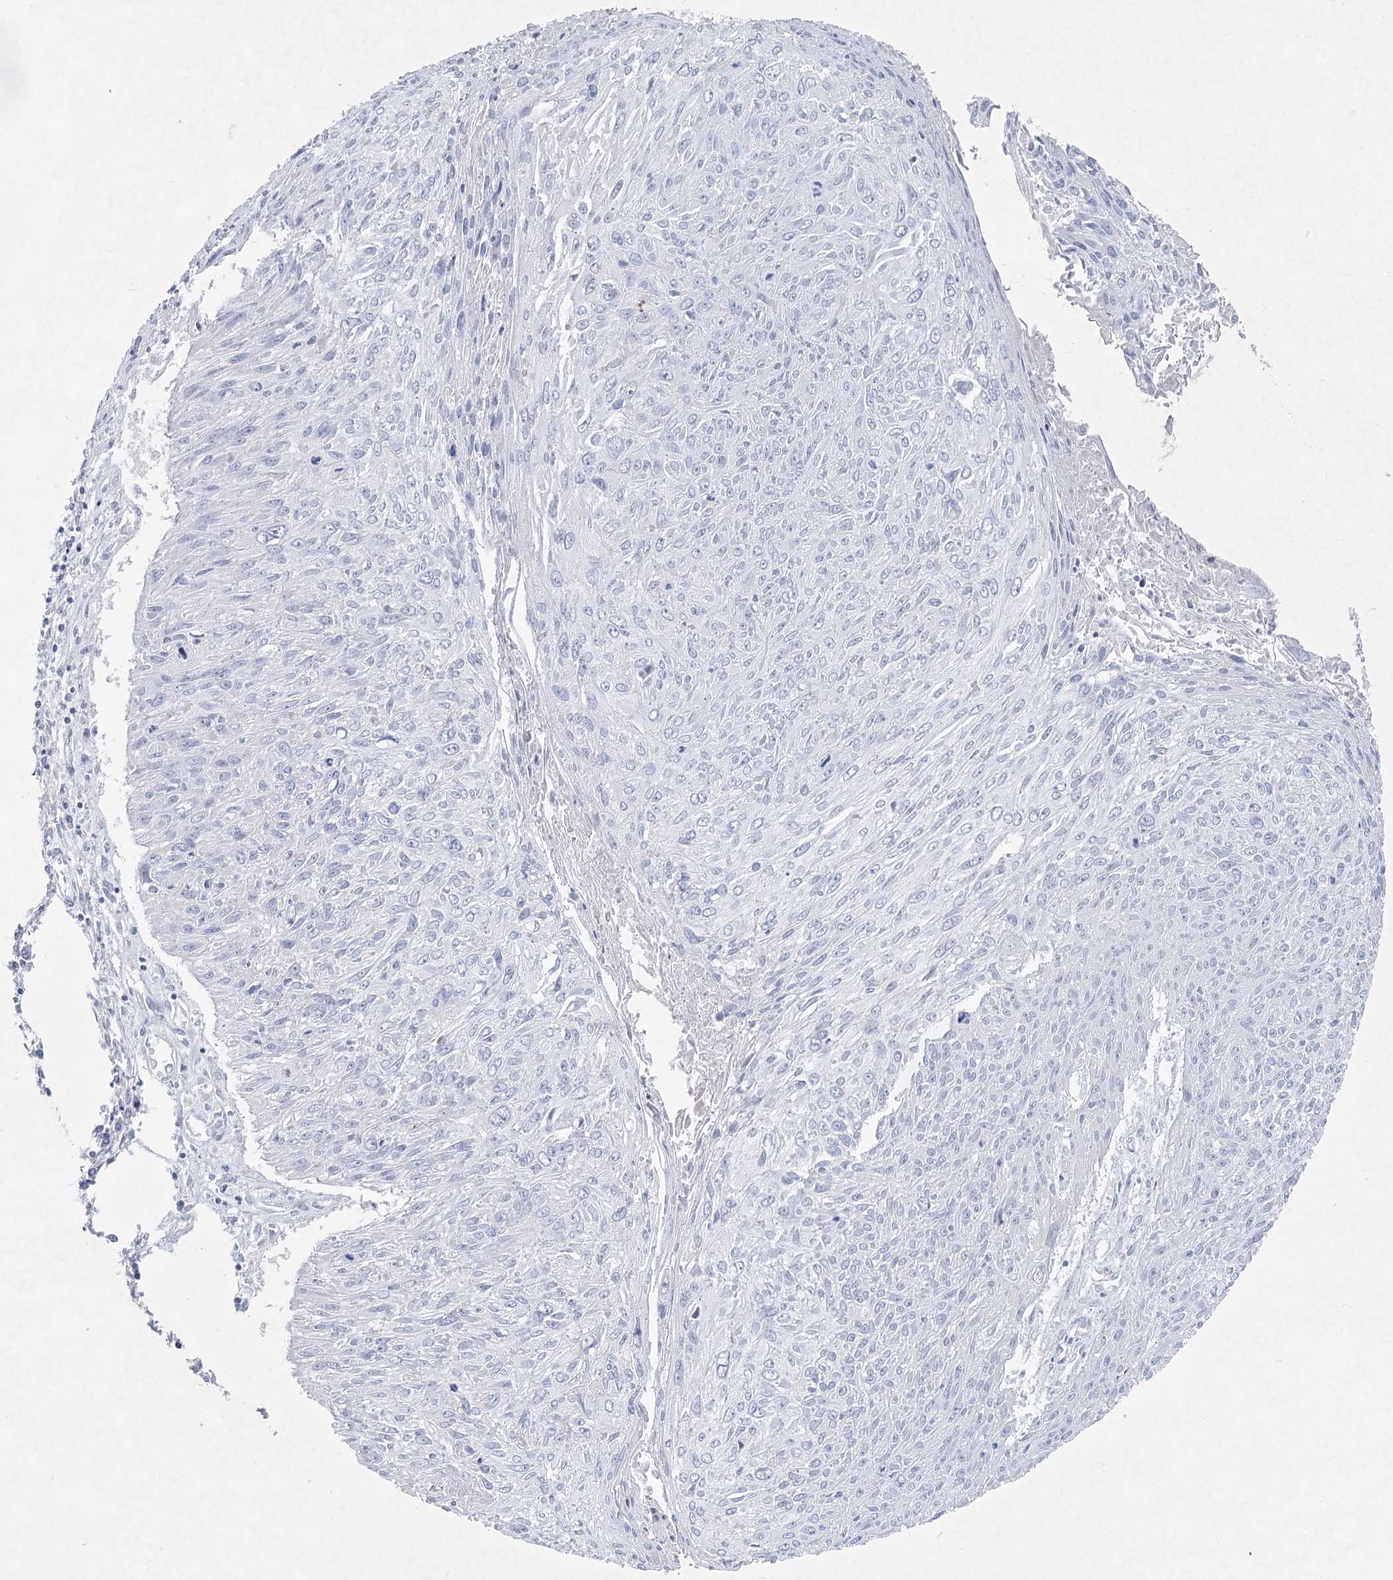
{"staining": {"intensity": "negative", "quantity": "none", "location": "none"}, "tissue": "cervical cancer", "cell_type": "Tumor cells", "image_type": "cancer", "snomed": [{"axis": "morphology", "description": "Squamous cell carcinoma, NOS"}, {"axis": "topography", "description": "Cervix"}], "caption": "There is no significant positivity in tumor cells of cervical cancer (squamous cell carcinoma).", "gene": "WDR74", "patient": {"sex": "female", "age": 51}}